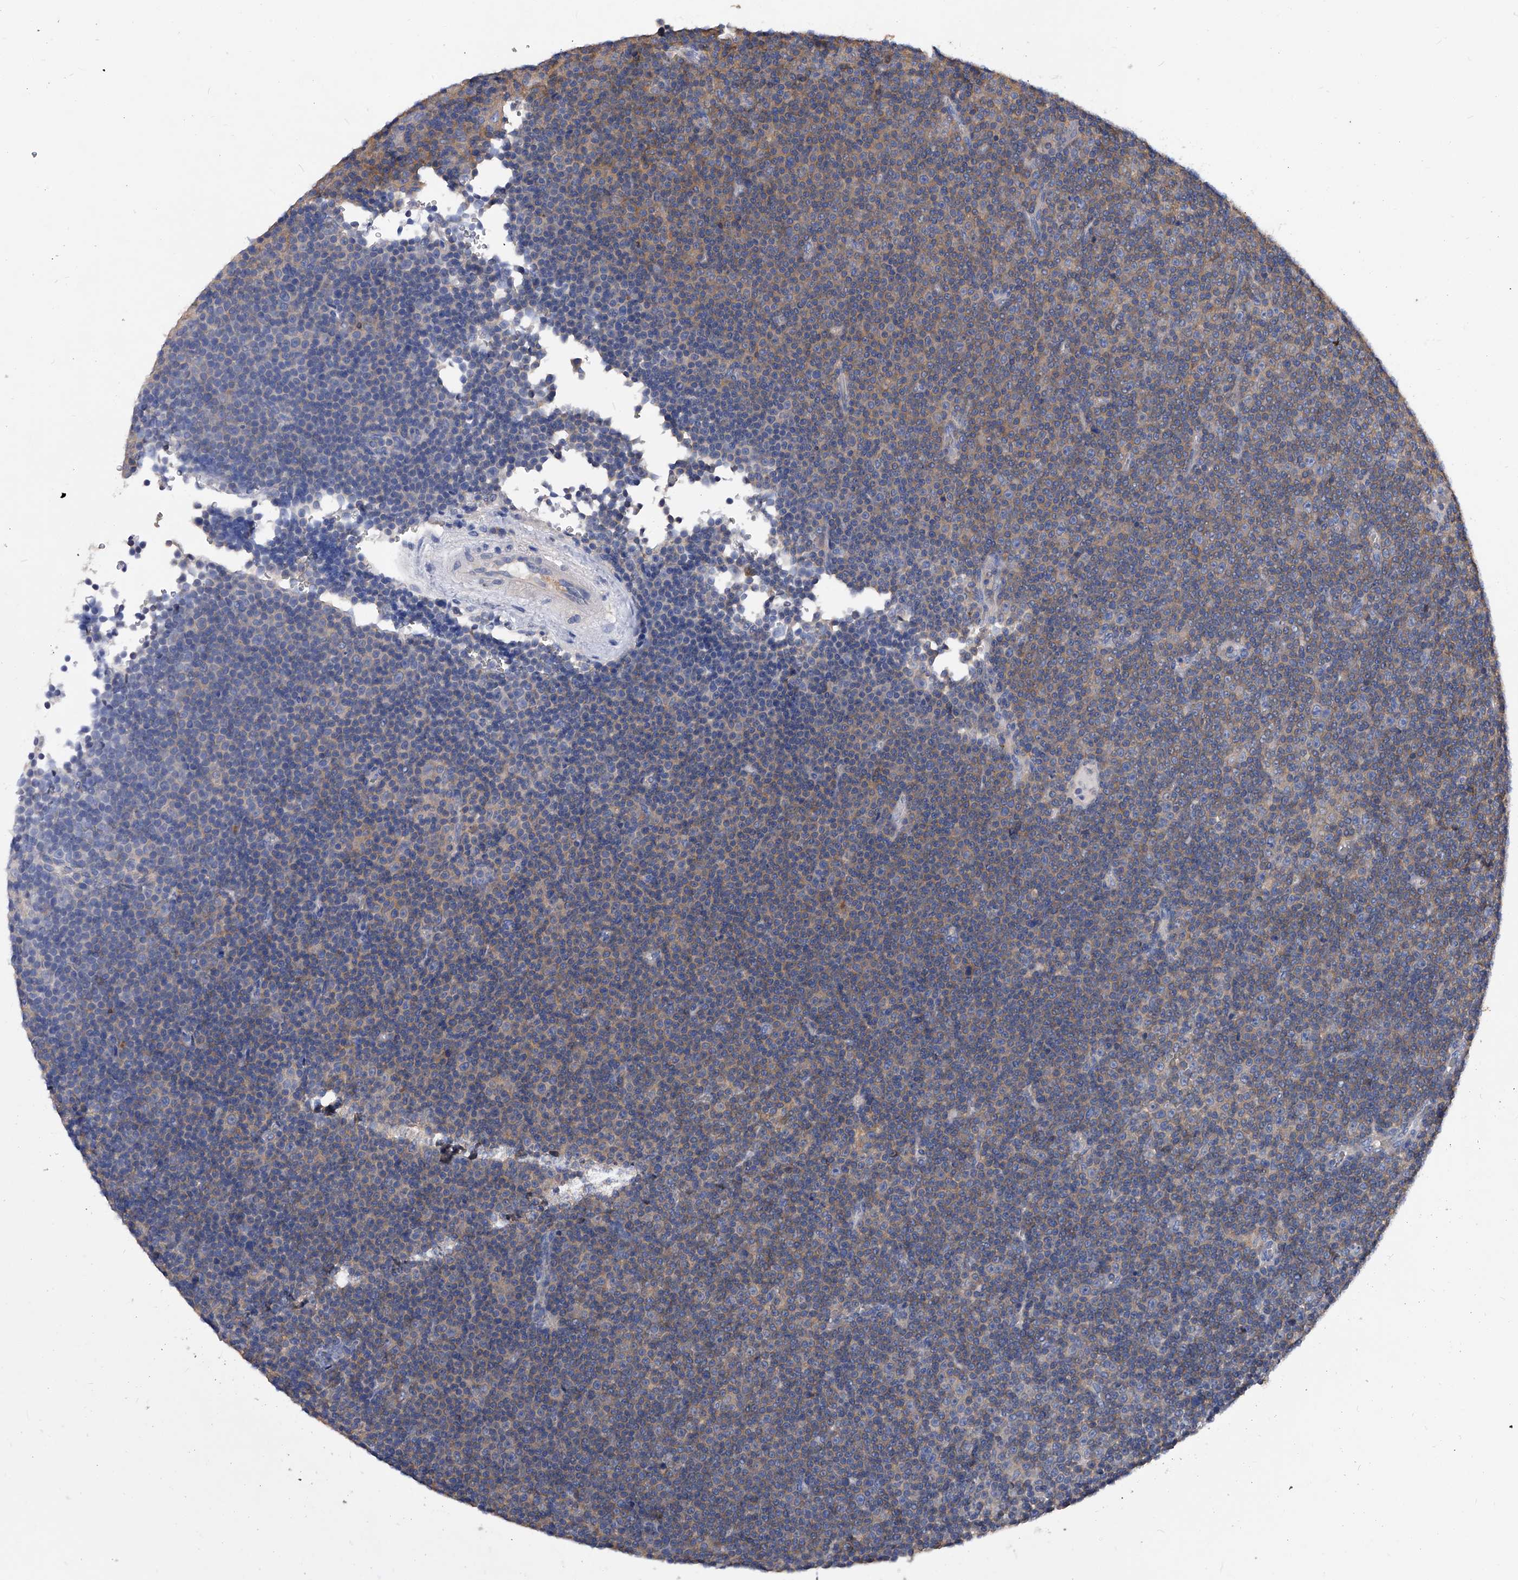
{"staining": {"intensity": "negative", "quantity": "none", "location": "none"}, "tissue": "lymphoma", "cell_type": "Tumor cells", "image_type": "cancer", "snomed": [{"axis": "morphology", "description": "Malignant lymphoma, non-Hodgkin's type, Low grade"}, {"axis": "topography", "description": "Lymph node"}], "caption": "Immunohistochemistry histopathology image of low-grade malignant lymphoma, non-Hodgkin's type stained for a protein (brown), which exhibits no positivity in tumor cells. The staining is performed using DAB brown chromogen with nuclei counter-stained in using hematoxylin.", "gene": "APEH", "patient": {"sex": "female", "age": 67}}